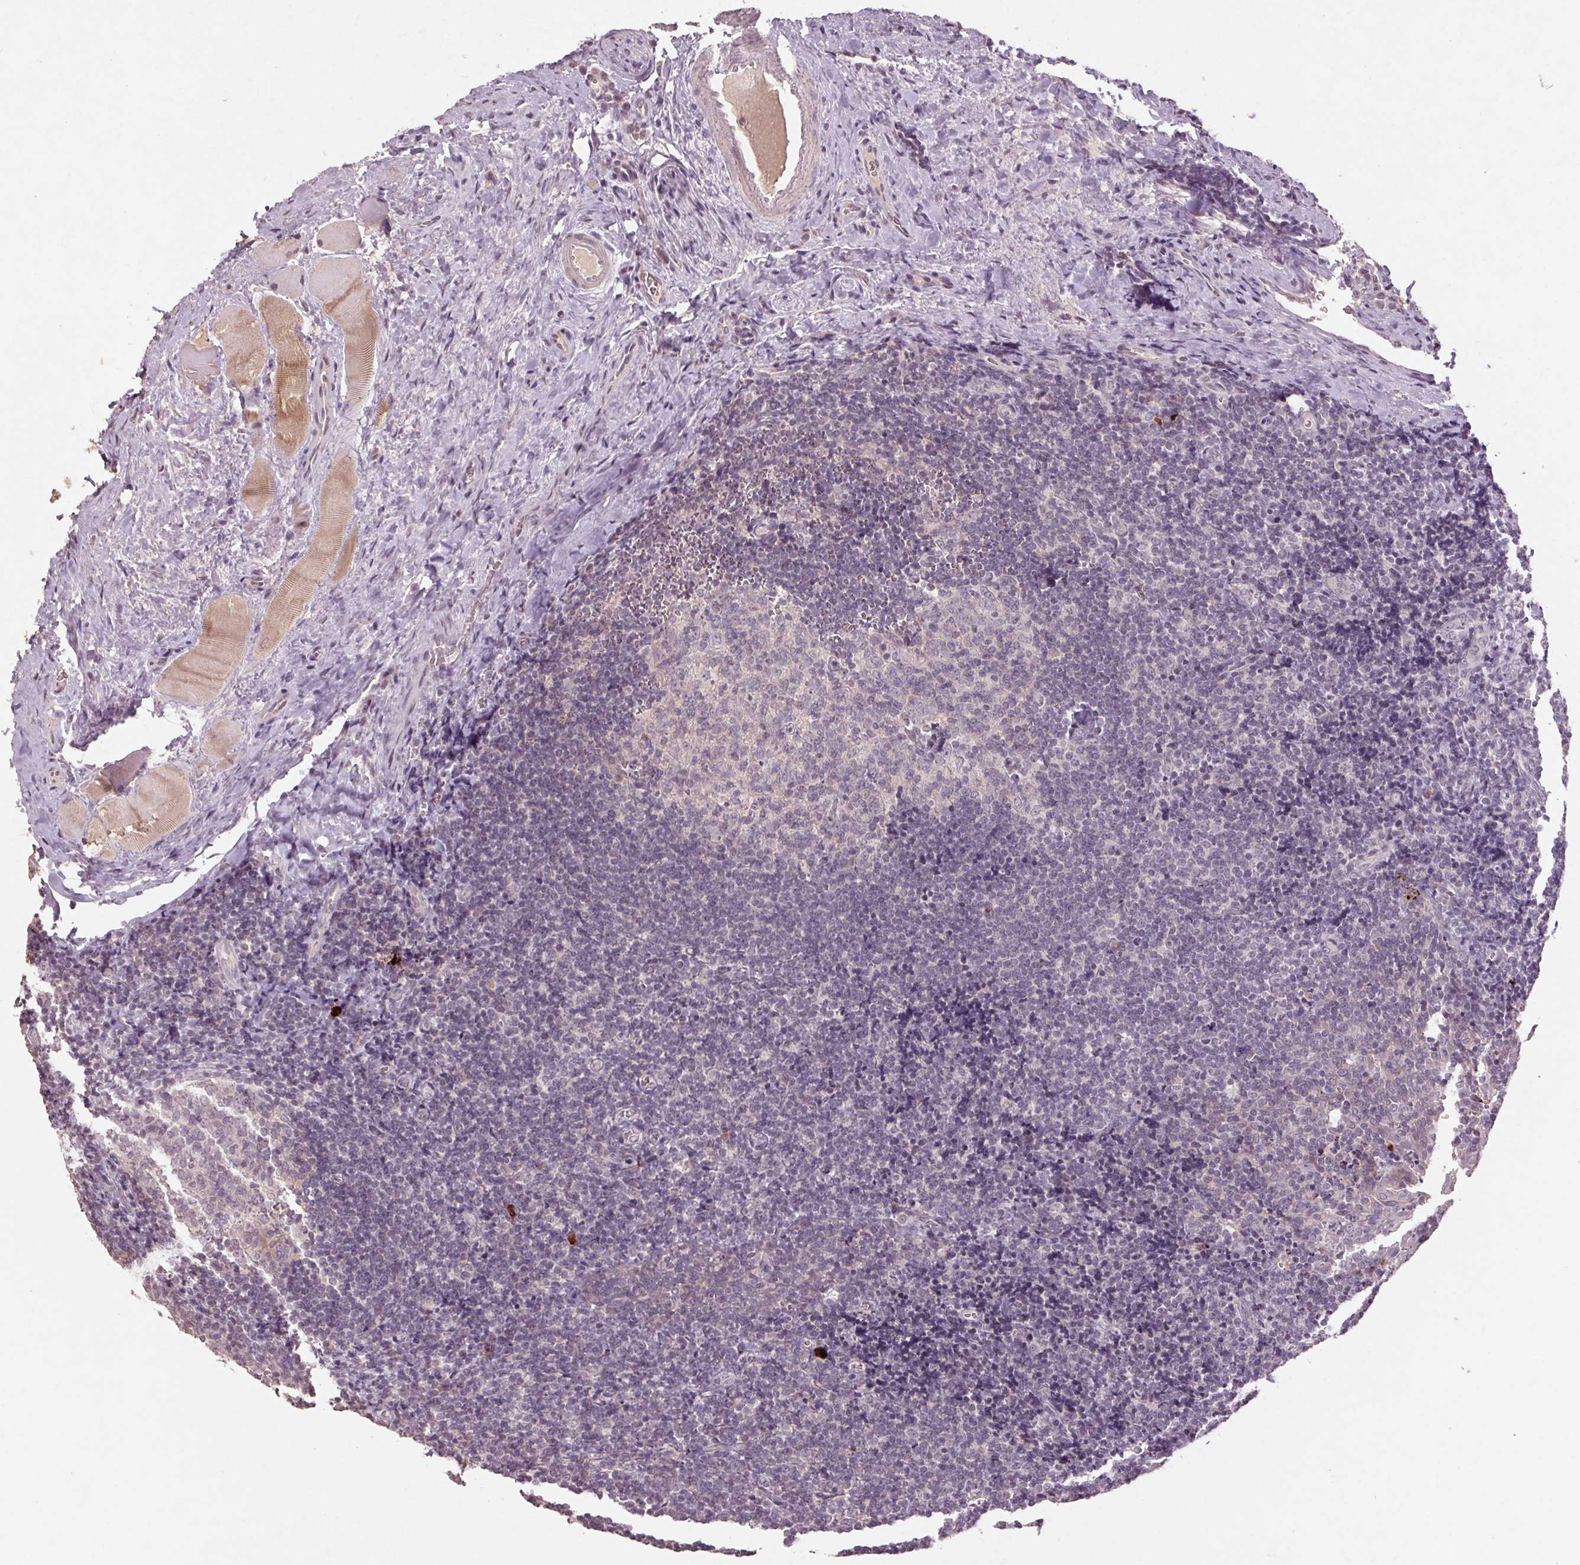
{"staining": {"intensity": "negative", "quantity": "none", "location": "none"}, "tissue": "tonsil", "cell_type": "Germinal center cells", "image_type": "normal", "snomed": [{"axis": "morphology", "description": "Normal tissue, NOS"}, {"axis": "morphology", "description": "Inflammation, NOS"}, {"axis": "topography", "description": "Tonsil"}], "caption": "DAB immunohistochemical staining of normal human tonsil reveals no significant expression in germinal center cells. (Brightfield microscopy of DAB (3,3'-diaminobenzidine) IHC at high magnification).", "gene": "ENSG00000255641", "patient": {"sex": "female", "age": 31}}